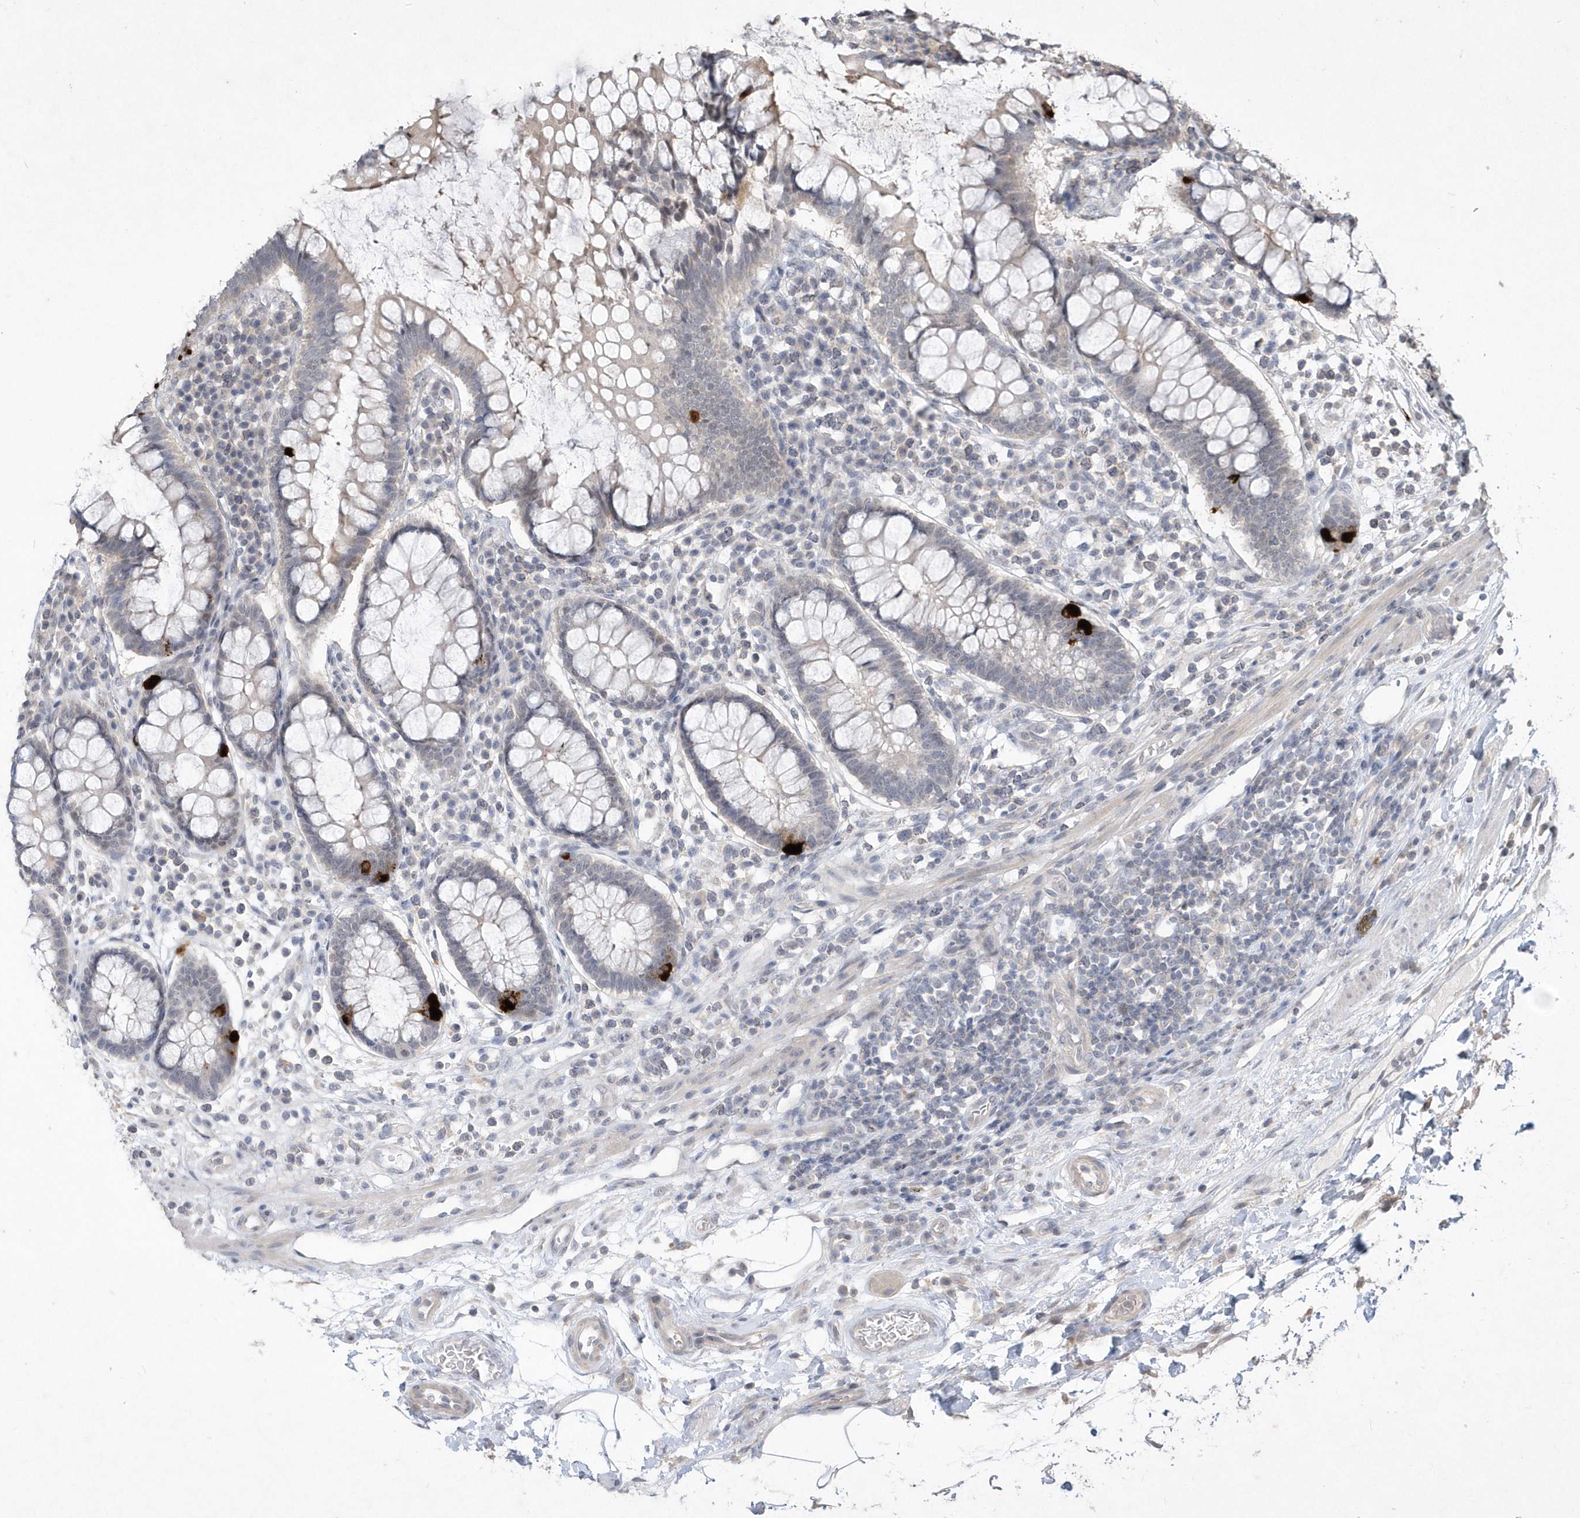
{"staining": {"intensity": "negative", "quantity": "none", "location": "none"}, "tissue": "colon", "cell_type": "Endothelial cells", "image_type": "normal", "snomed": [{"axis": "morphology", "description": "Normal tissue, NOS"}, {"axis": "topography", "description": "Colon"}], "caption": "Immunohistochemistry (IHC) photomicrograph of unremarkable colon stained for a protein (brown), which reveals no positivity in endothelial cells.", "gene": "TSPEAR", "patient": {"sex": "female", "age": 79}}